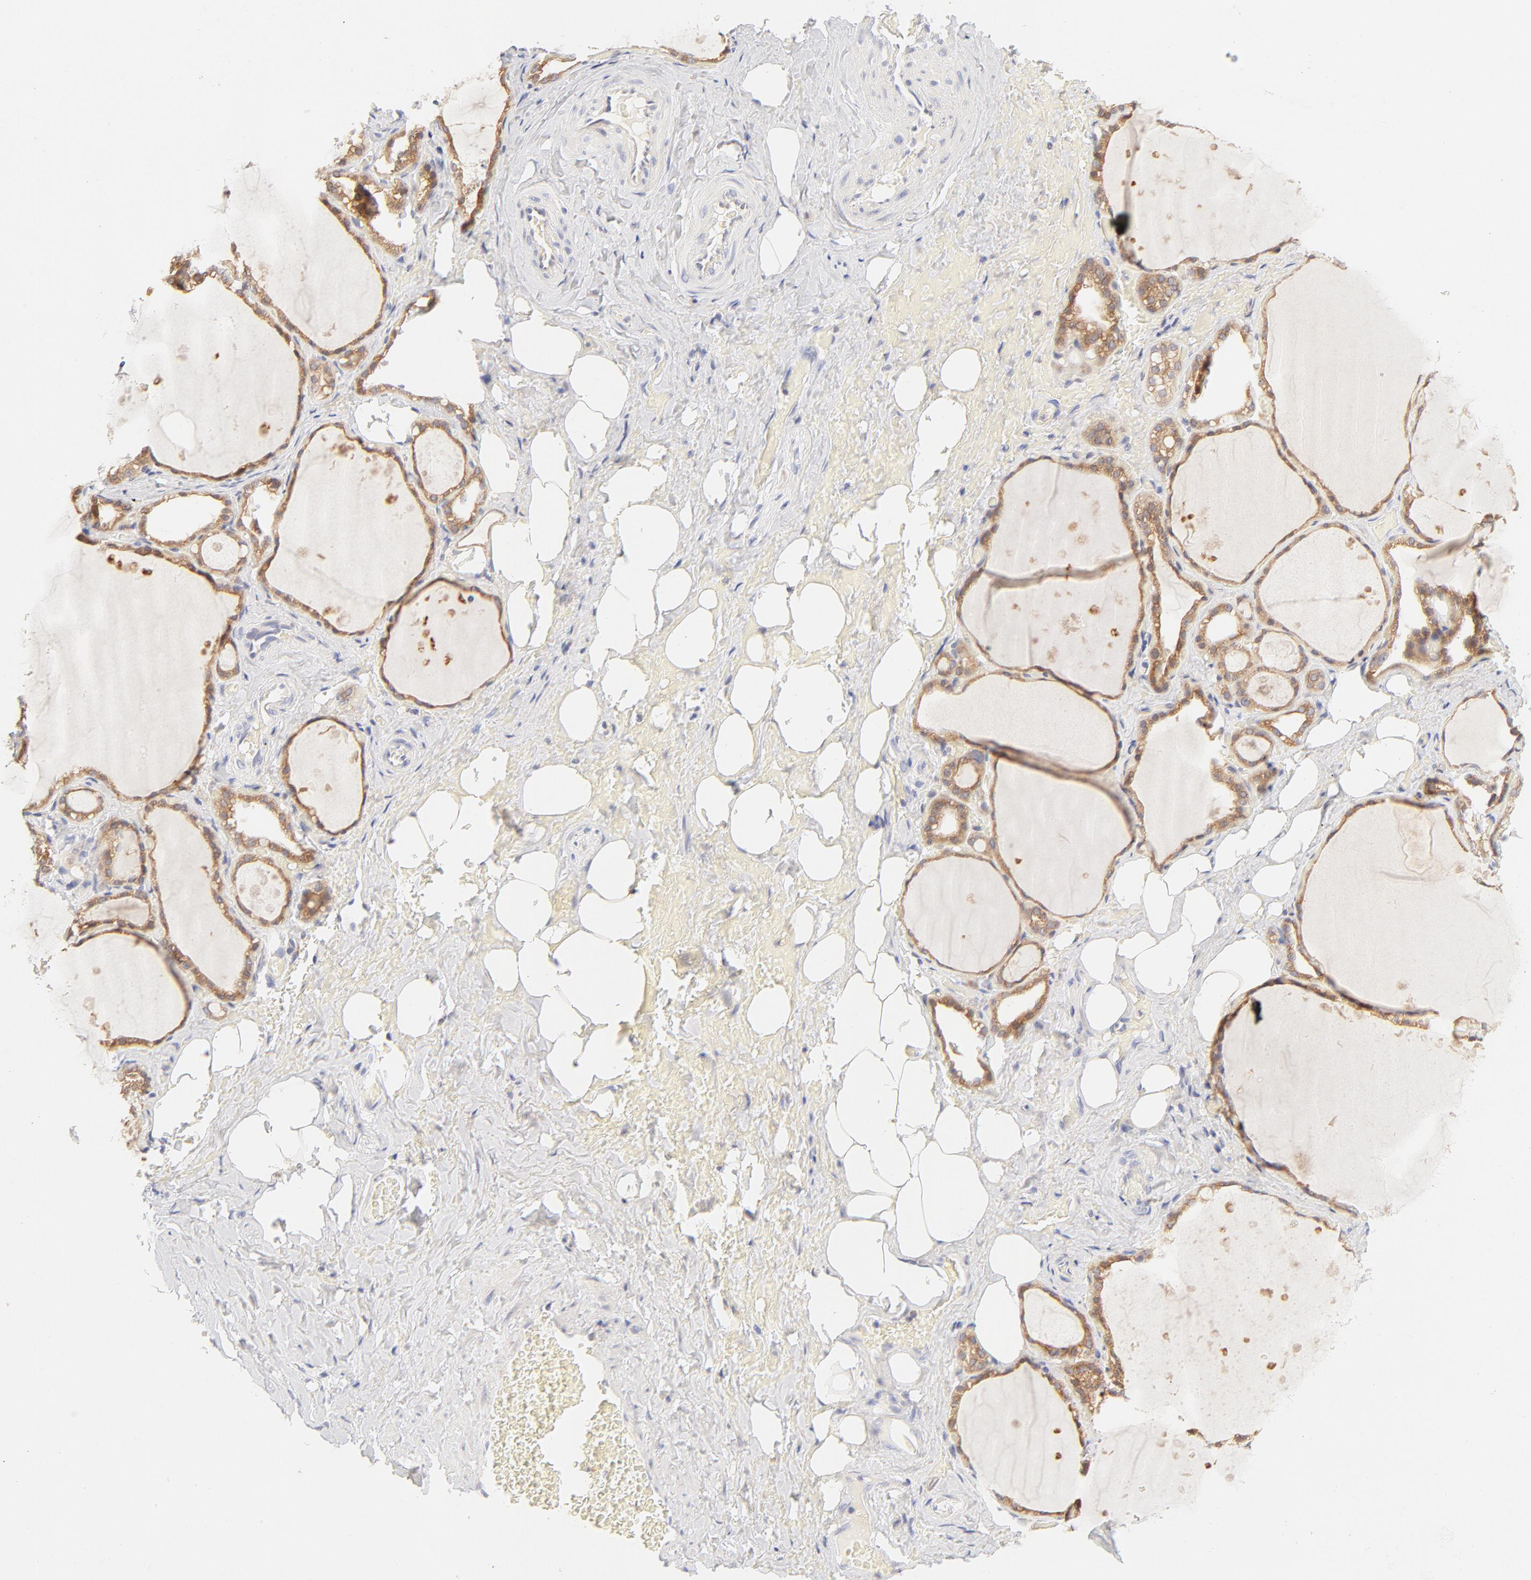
{"staining": {"intensity": "moderate", "quantity": ">75%", "location": "cytoplasmic/membranous"}, "tissue": "thyroid gland", "cell_type": "Glandular cells", "image_type": "normal", "snomed": [{"axis": "morphology", "description": "Normal tissue, NOS"}, {"axis": "topography", "description": "Thyroid gland"}], "caption": "Thyroid gland stained with IHC shows moderate cytoplasmic/membranous staining in approximately >75% of glandular cells. The protein is shown in brown color, while the nuclei are stained blue.", "gene": "RPS6KA1", "patient": {"sex": "male", "age": 61}}